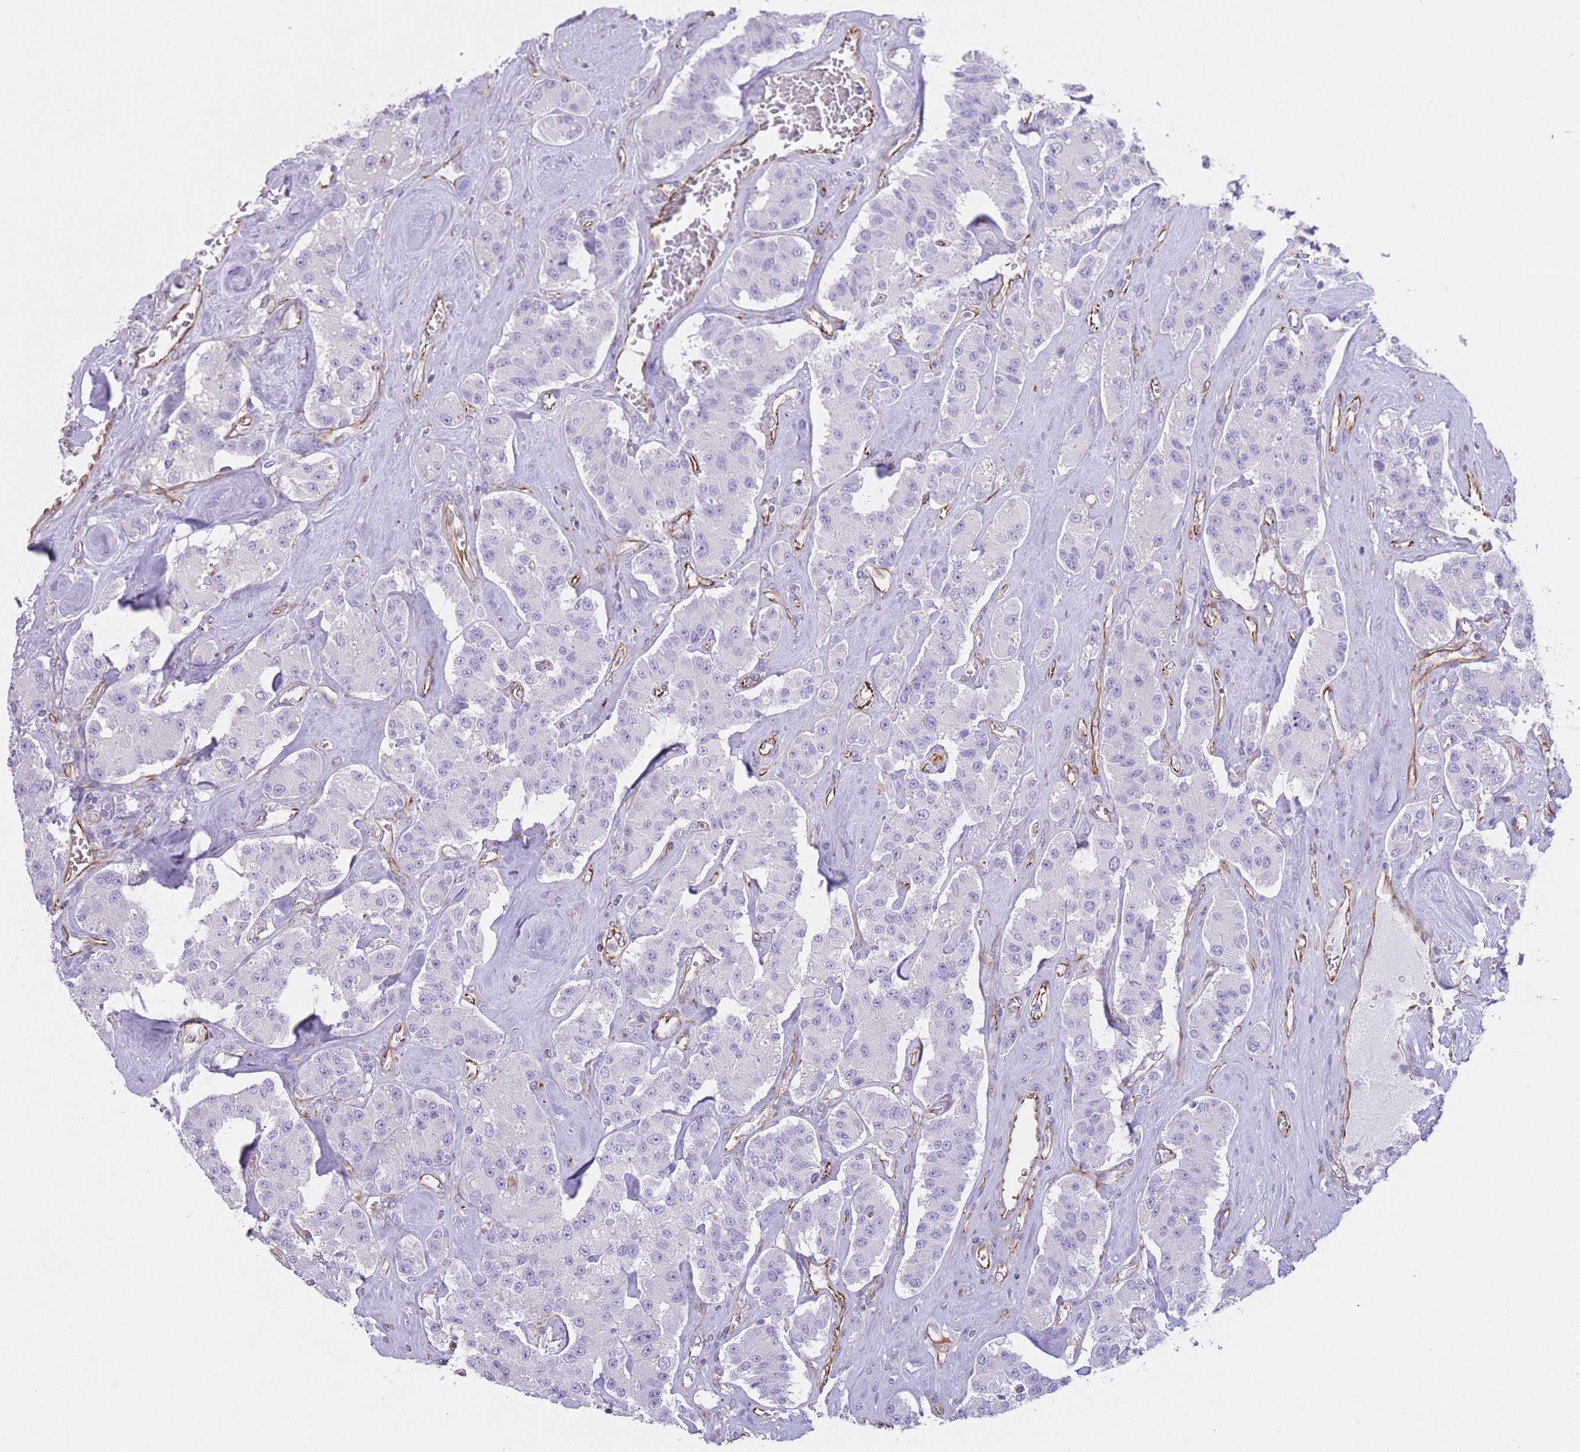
{"staining": {"intensity": "negative", "quantity": "none", "location": "none"}, "tissue": "carcinoid", "cell_type": "Tumor cells", "image_type": "cancer", "snomed": [{"axis": "morphology", "description": "Carcinoid, malignant, NOS"}, {"axis": "topography", "description": "Pancreas"}], "caption": "Photomicrograph shows no significant protein expression in tumor cells of carcinoid.", "gene": "PTCD1", "patient": {"sex": "male", "age": 41}}